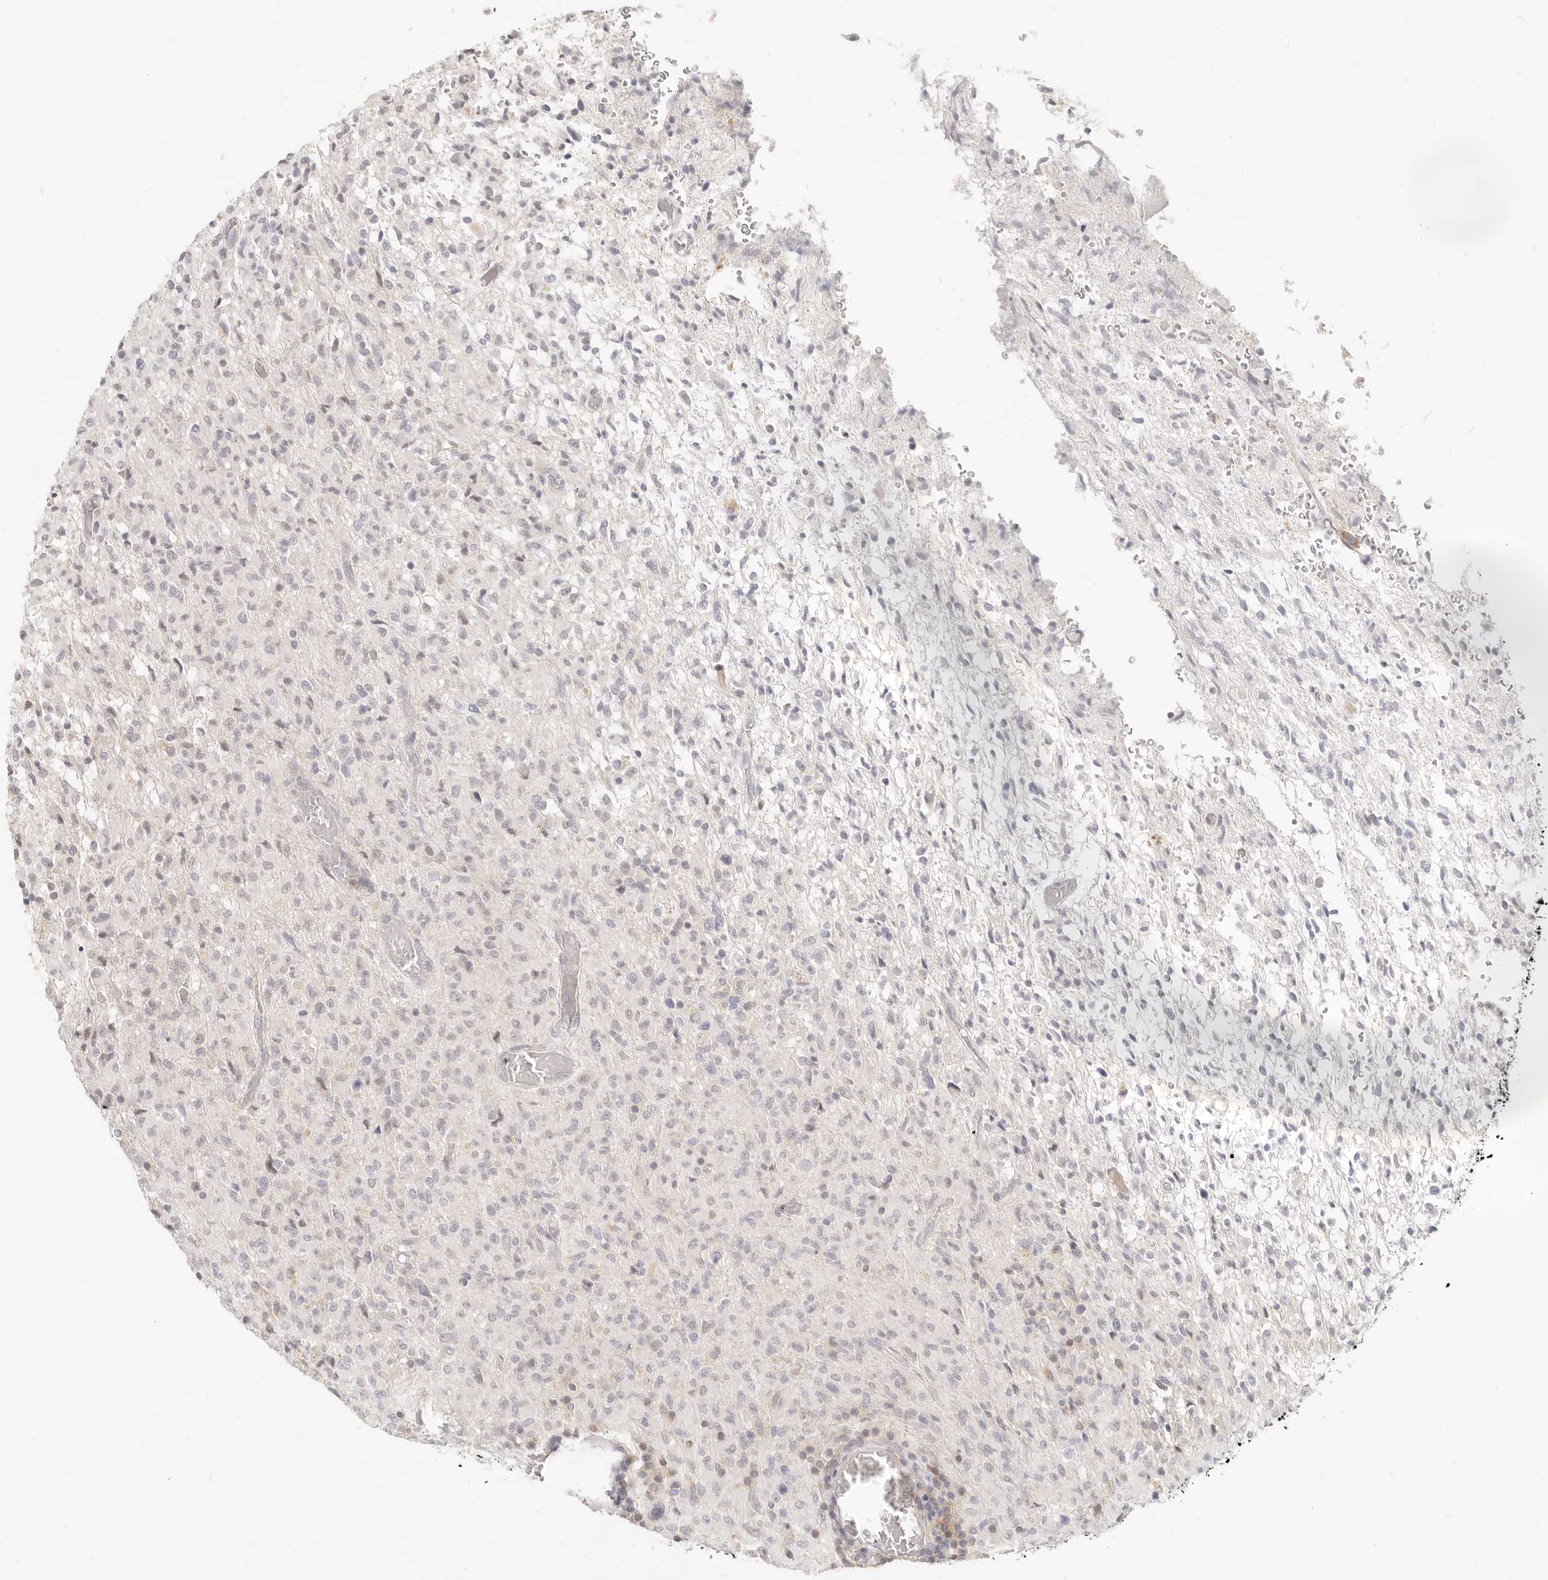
{"staining": {"intensity": "negative", "quantity": "none", "location": "none"}, "tissue": "glioma", "cell_type": "Tumor cells", "image_type": "cancer", "snomed": [{"axis": "morphology", "description": "Glioma, malignant, High grade"}, {"axis": "topography", "description": "Brain"}], "caption": "Immunohistochemistry (IHC) of glioma exhibits no positivity in tumor cells.", "gene": "LTB4R2", "patient": {"sex": "female", "age": 57}}